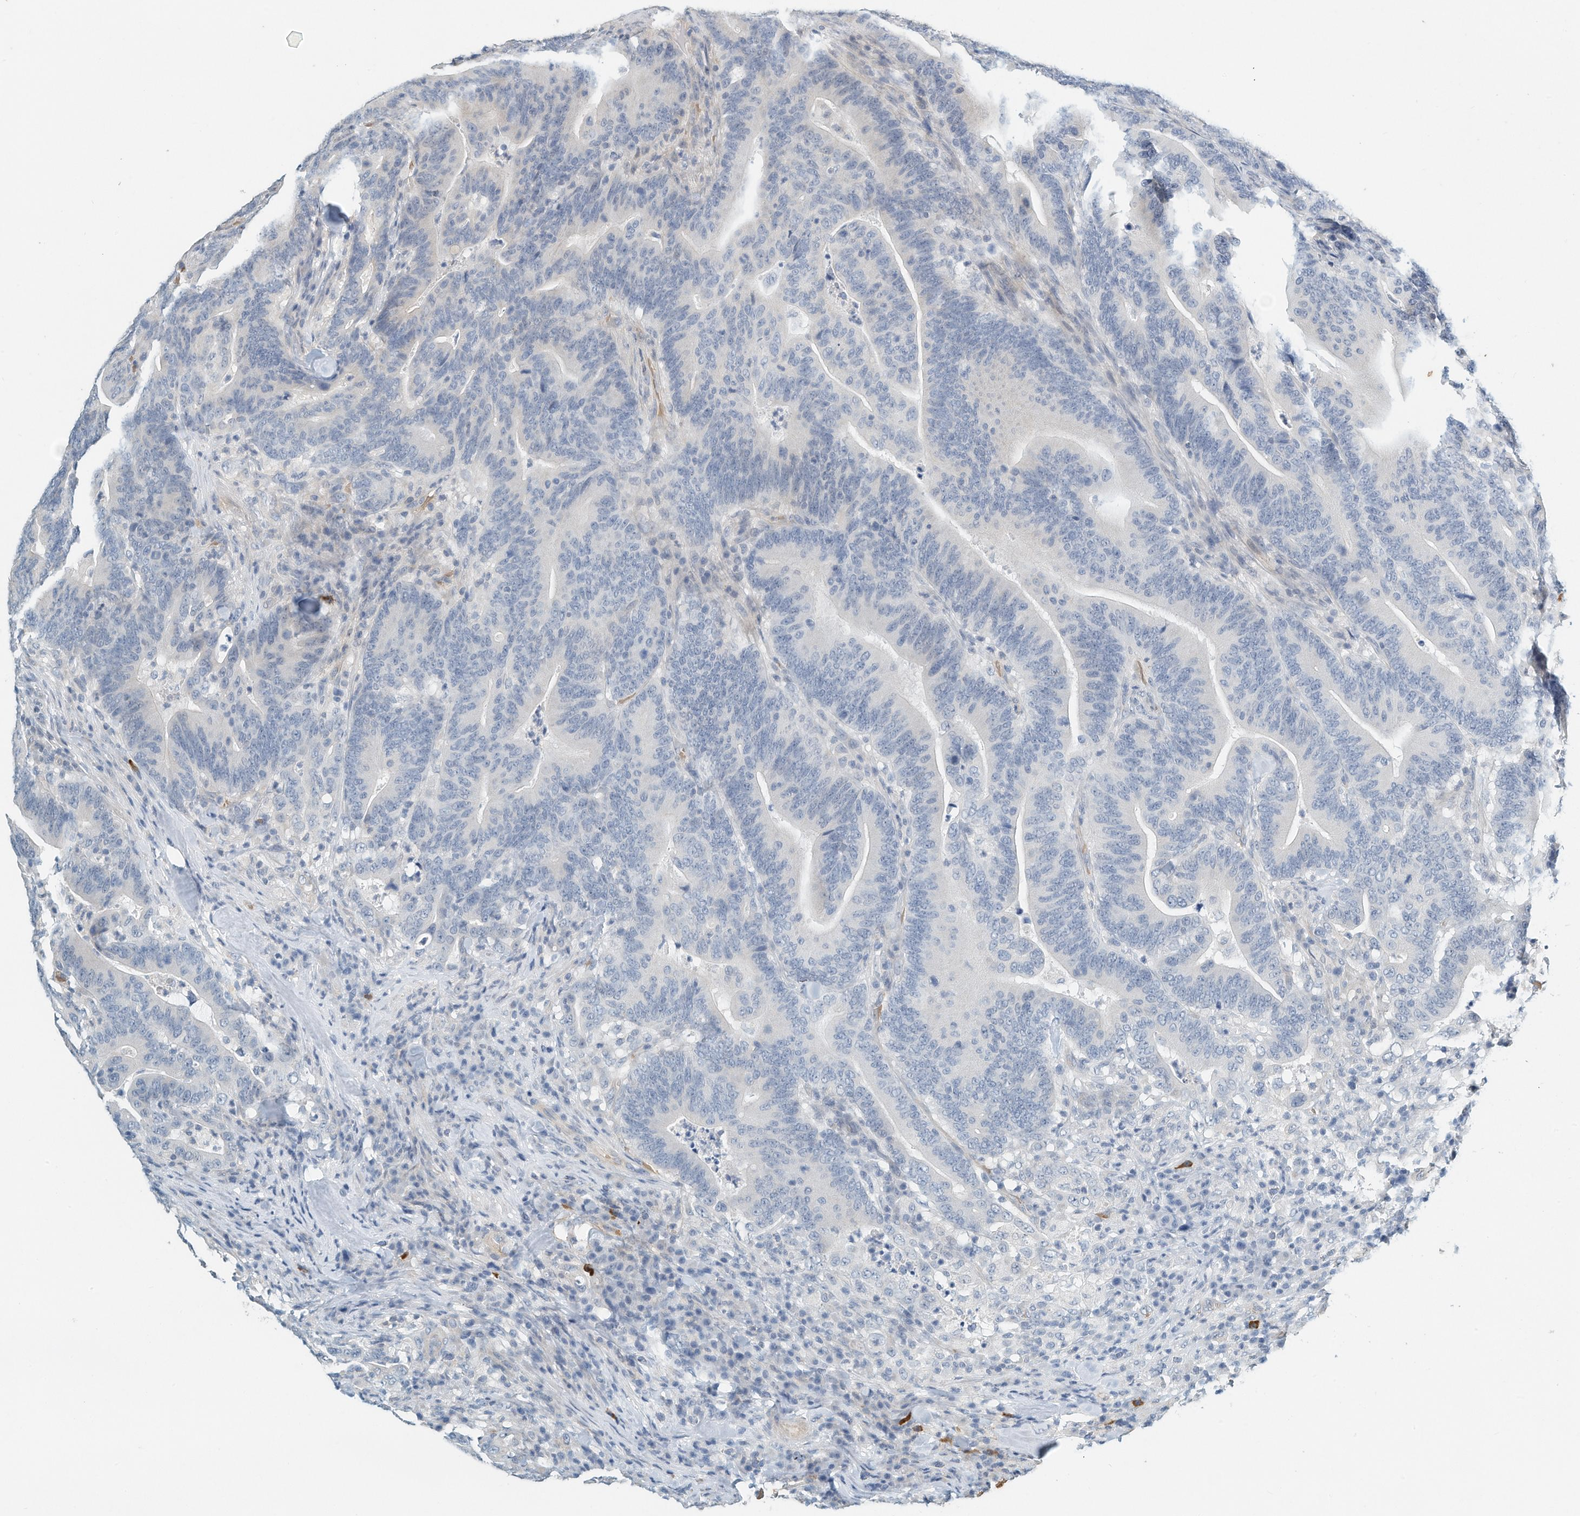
{"staining": {"intensity": "negative", "quantity": "none", "location": "none"}, "tissue": "colorectal cancer", "cell_type": "Tumor cells", "image_type": "cancer", "snomed": [{"axis": "morphology", "description": "Adenocarcinoma, NOS"}, {"axis": "topography", "description": "Colon"}], "caption": "This micrograph is of adenocarcinoma (colorectal) stained with immunohistochemistry to label a protein in brown with the nuclei are counter-stained blue. There is no positivity in tumor cells.", "gene": "RCAN3", "patient": {"sex": "female", "age": 66}}